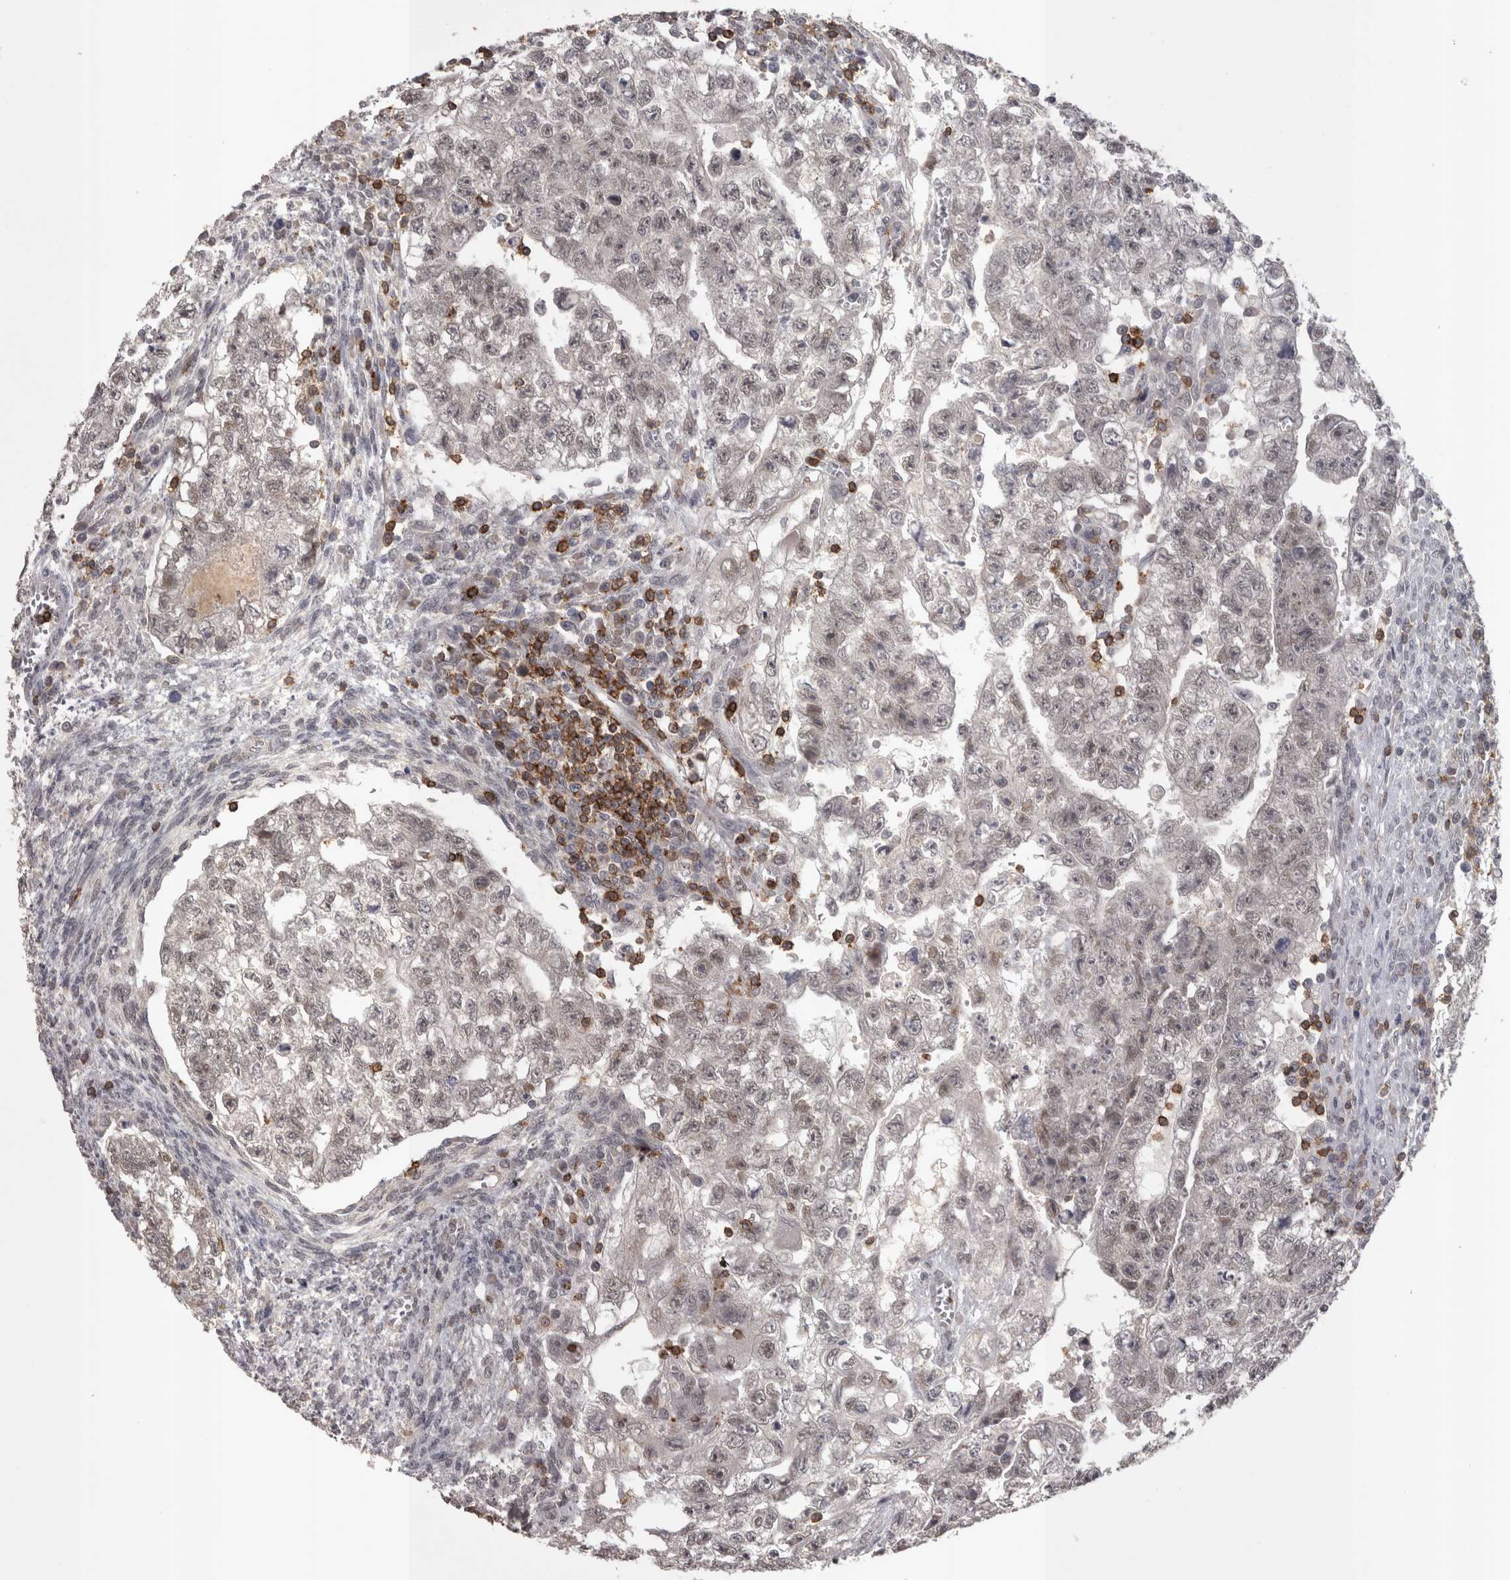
{"staining": {"intensity": "weak", "quantity": ">75%", "location": "nuclear"}, "tissue": "testis cancer", "cell_type": "Tumor cells", "image_type": "cancer", "snomed": [{"axis": "morphology", "description": "Seminoma, NOS"}, {"axis": "morphology", "description": "Carcinoma, Embryonal, NOS"}, {"axis": "topography", "description": "Testis"}], "caption": "IHC histopathology image of human seminoma (testis) stained for a protein (brown), which displays low levels of weak nuclear positivity in about >75% of tumor cells.", "gene": "SKAP1", "patient": {"sex": "male", "age": 38}}